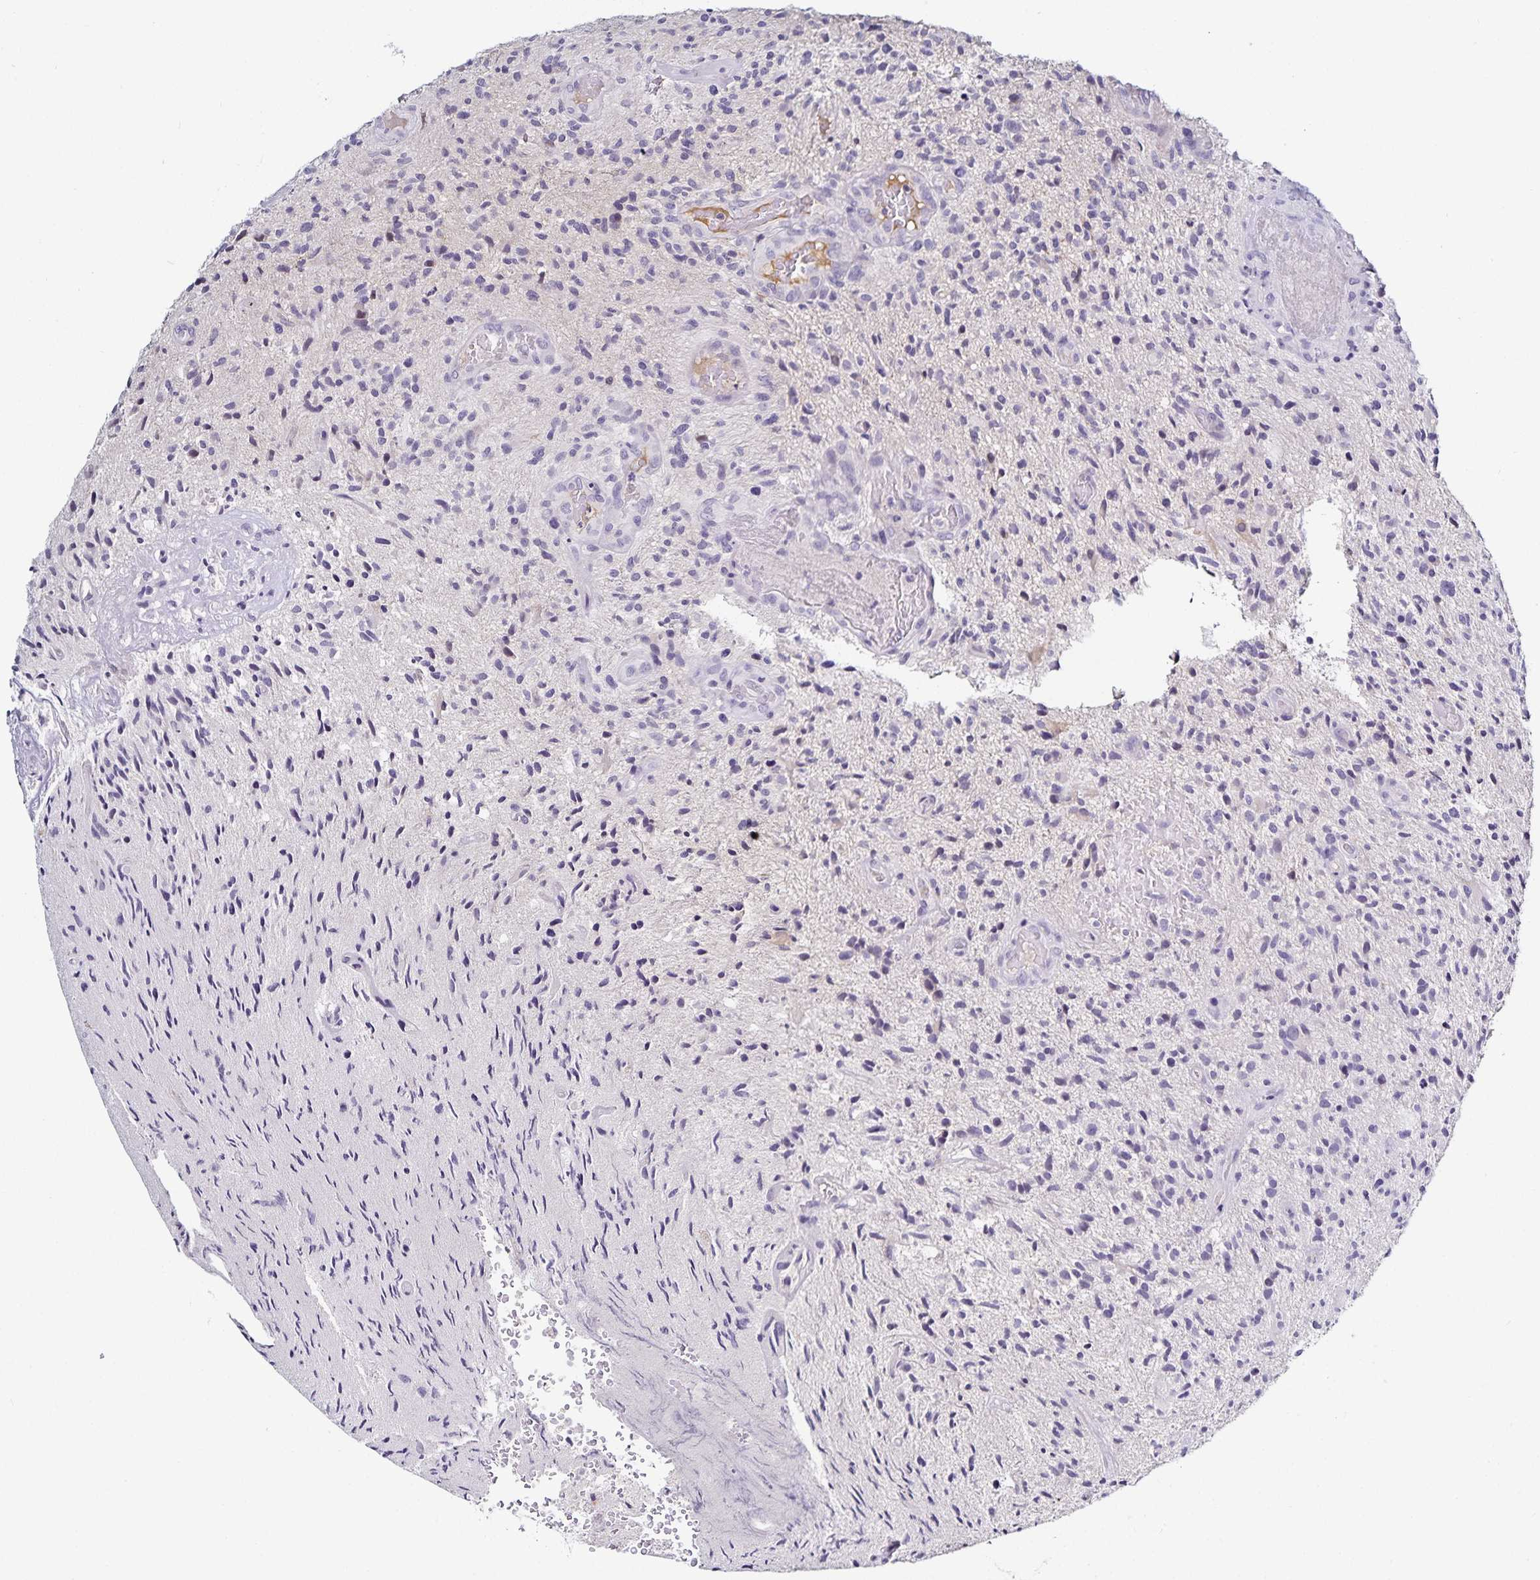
{"staining": {"intensity": "negative", "quantity": "none", "location": "none"}, "tissue": "glioma", "cell_type": "Tumor cells", "image_type": "cancer", "snomed": [{"axis": "morphology", "description": "Glioma, malignant, High grade"}, {"axis": "topography", "description": "Brain"}], "caption": "Tumor cells are negative for protein expression in human glioma. (Stains: DAB immunohistochemistry with hematoxylin counter stain, Microscopy: brightfield microscopy at high magnification).", "gene": "TTR", "patient": {"sex": "male", "age": 55}}